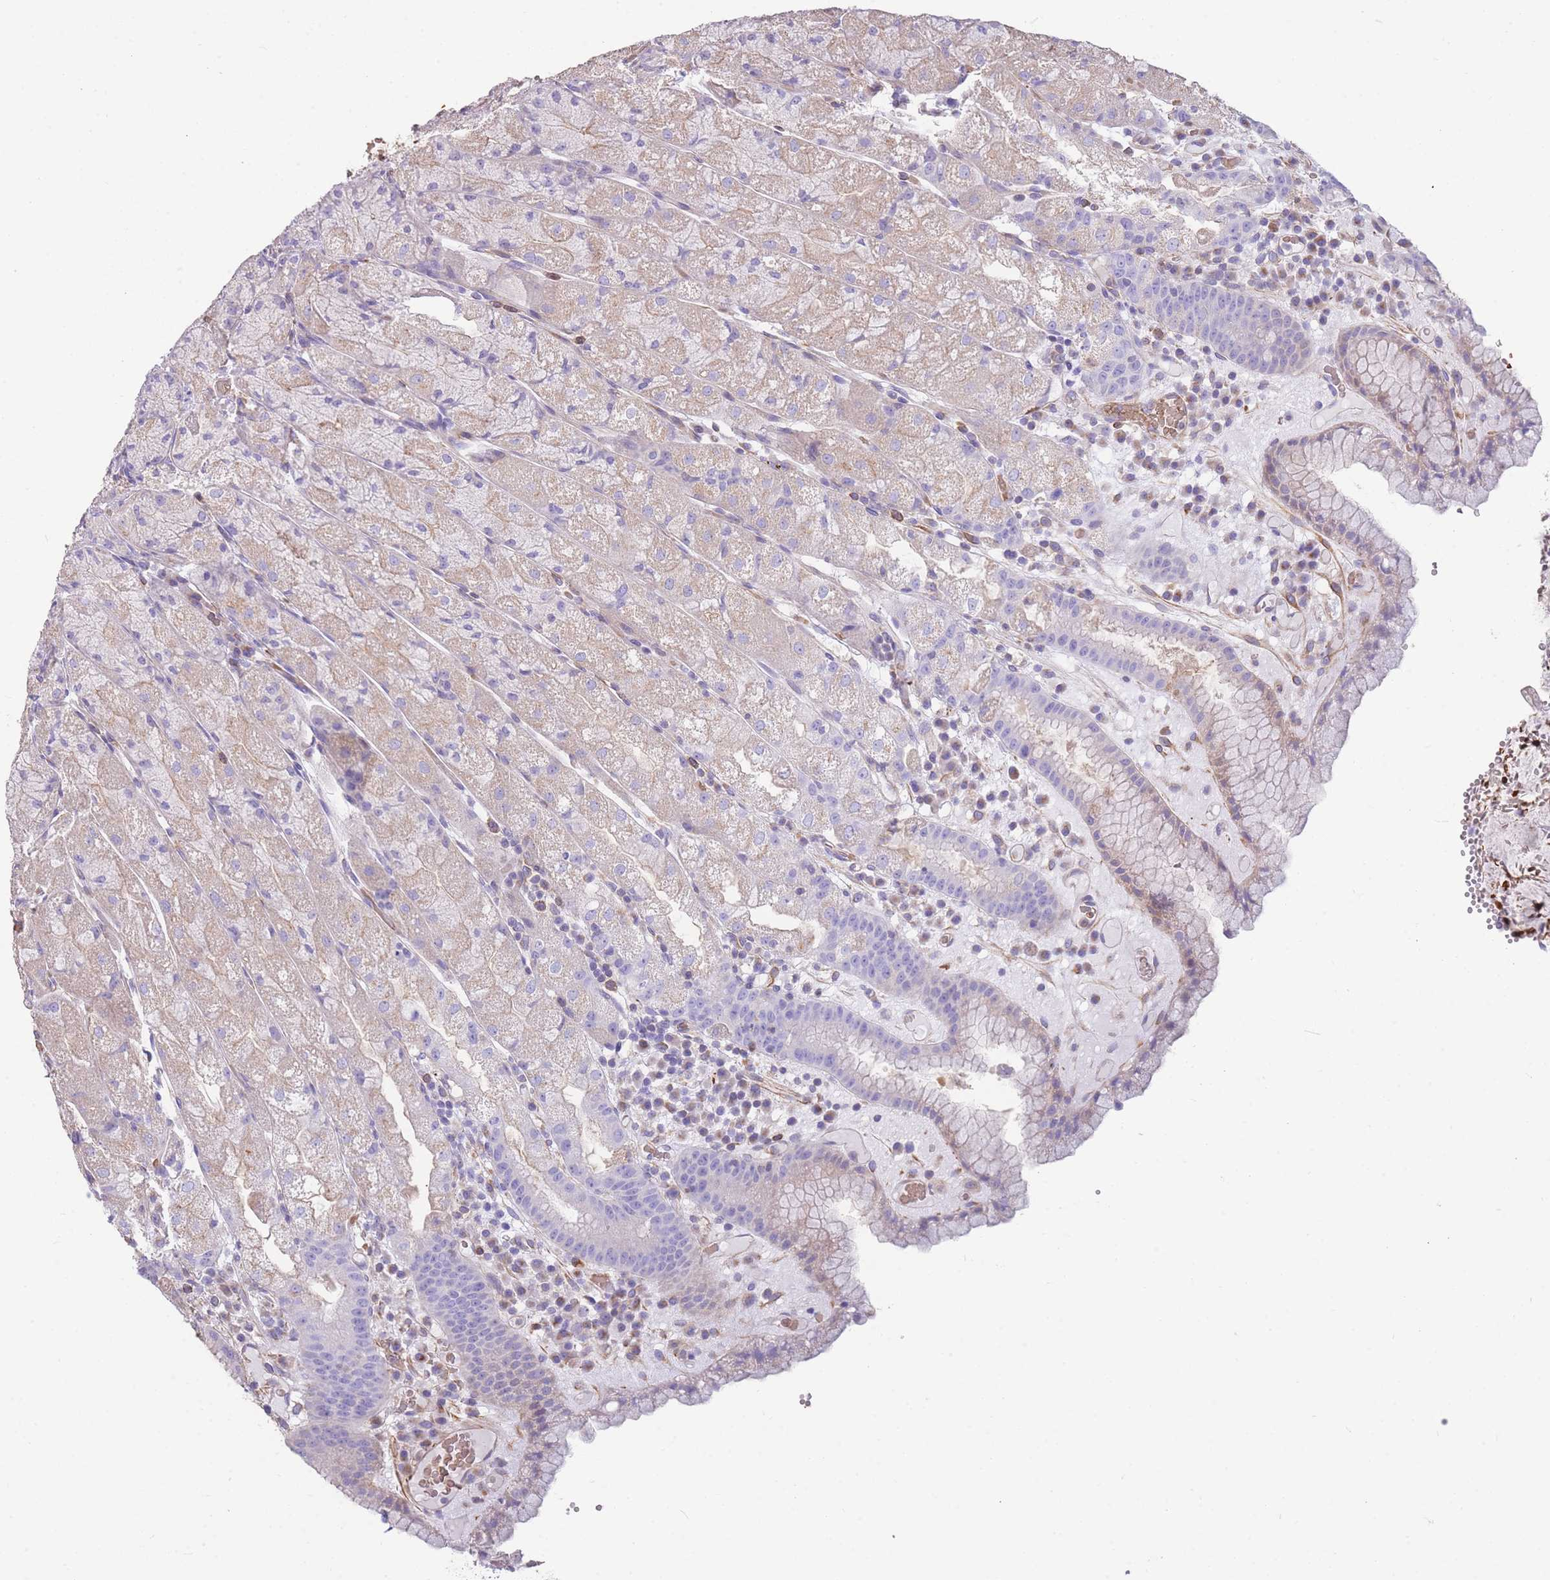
{"staining": {"intensity": "weak", "quantity": "25%-75%", "location": "cytoplasmic/membranous"}, "tissue": "stomach", "cell_type": "Glandular cells", "image_type": "normal", "snomed": [{"axis": "morphology", "description": "Normal tissue, NOS"}, {"axis": "topography", "description": "Stomach, upper"}], "caption": "DAB immunohistochemical staining of benign human stomach exhibits weak cytoplasmic/membranous protein expression in about 25%-75% of glandular cells. (Stains: DAB in brown, nuclei in blue, Microscopy: brightfield microscopy at high magnification).", "gene": "ANKRD53", "patient": {"sex": "male", "age": 52}}